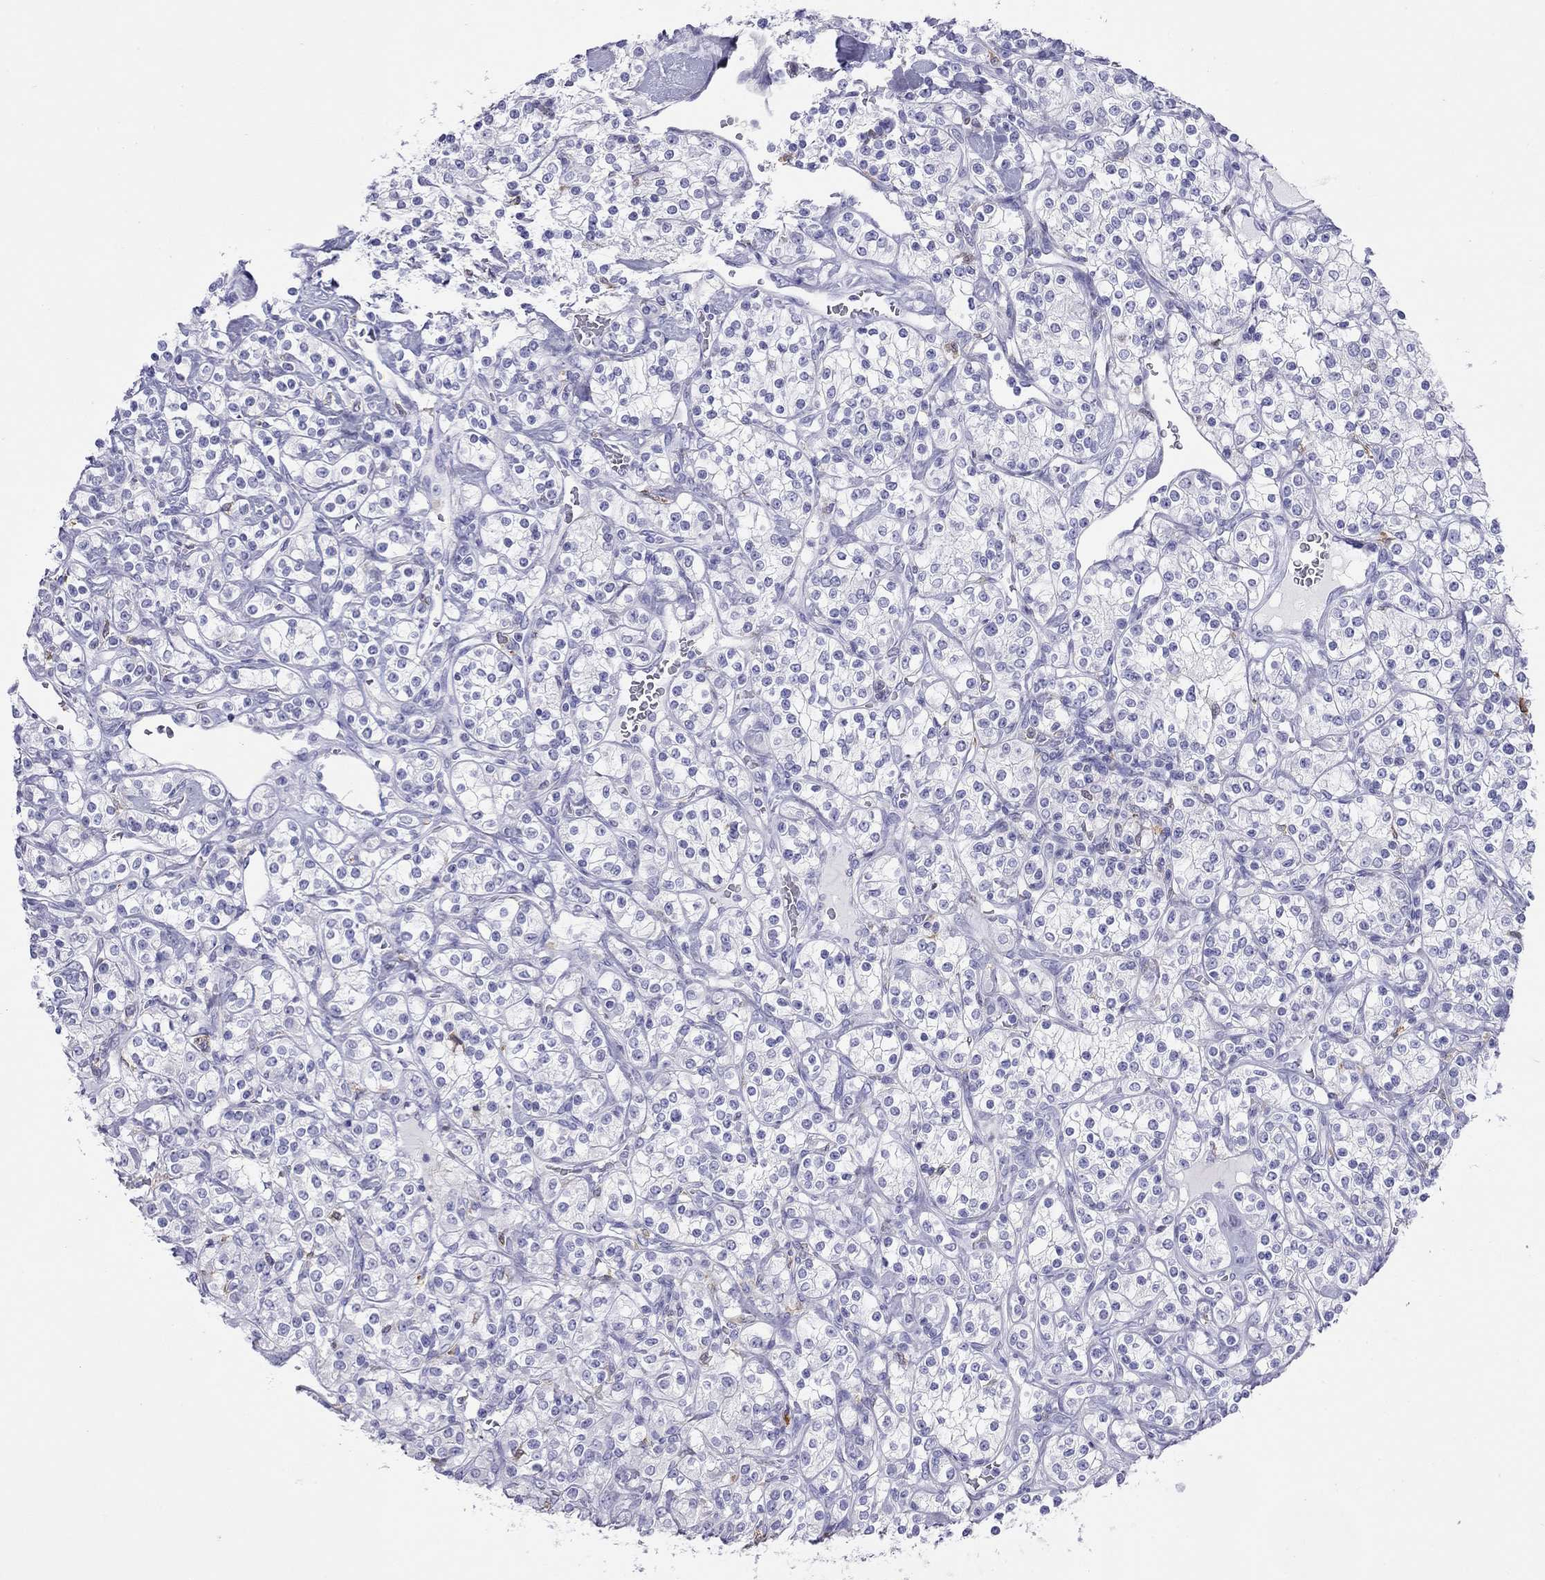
{"staining": {"intensity": "negative", "quantity": "none", "location": "none"}, "tissue": "renal cancer", "cell_type": "Tumor cells", "image_type": "cancer", "snomed": [{"axis": "morphology", "description": "Adenocarcinoma, NOS"}, {"axis": "topography", "description": "Kidney"}], "caption": "Renal cancer (adenocarcinoma) was stained to show a protein in brown. There is no significant staining in tumor cells. (DAB IHC with hematoxylin counter stain).", "gene": "HLA-DQB2", "patient": {"sex": "male", "age": 77}}